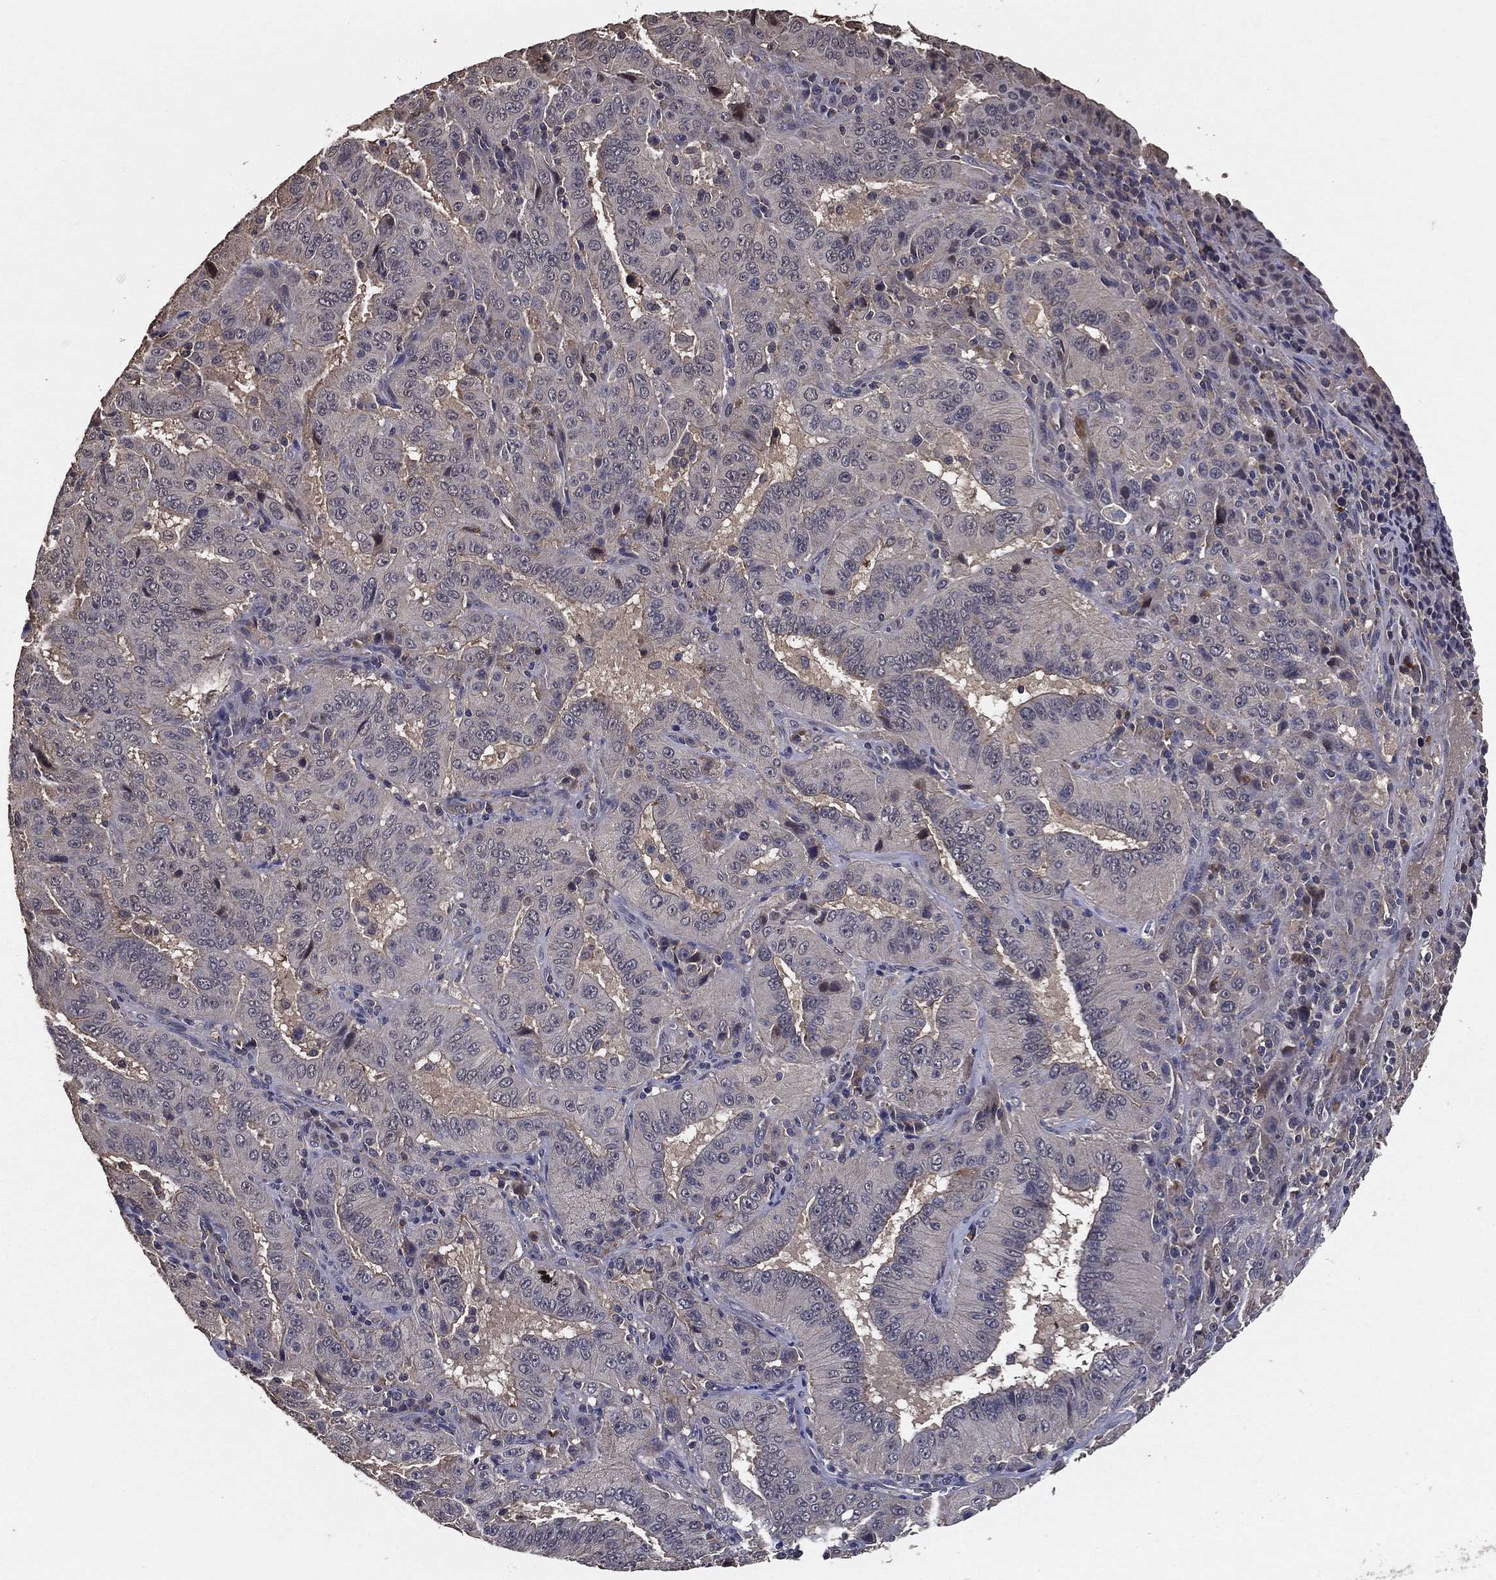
{"staining": {"intensity": "negative", "quantity": "none", "location": "none"}, "tissue": "pancreatic cancer", "cell_type": "Tumor cells", "image_type": "cancer", "snomed": [{"axis": "morphology", "description": "Adenocarcinoma, NOS"}, {"axis": "topography", "description": "Pancreas"}], "caption": "The micrograph demonstrates no significant expression in tumor cells of pancreatic adenocarcinoma.", "gene": "PCNT", "patient": {"sex": "male", "age": 63}}